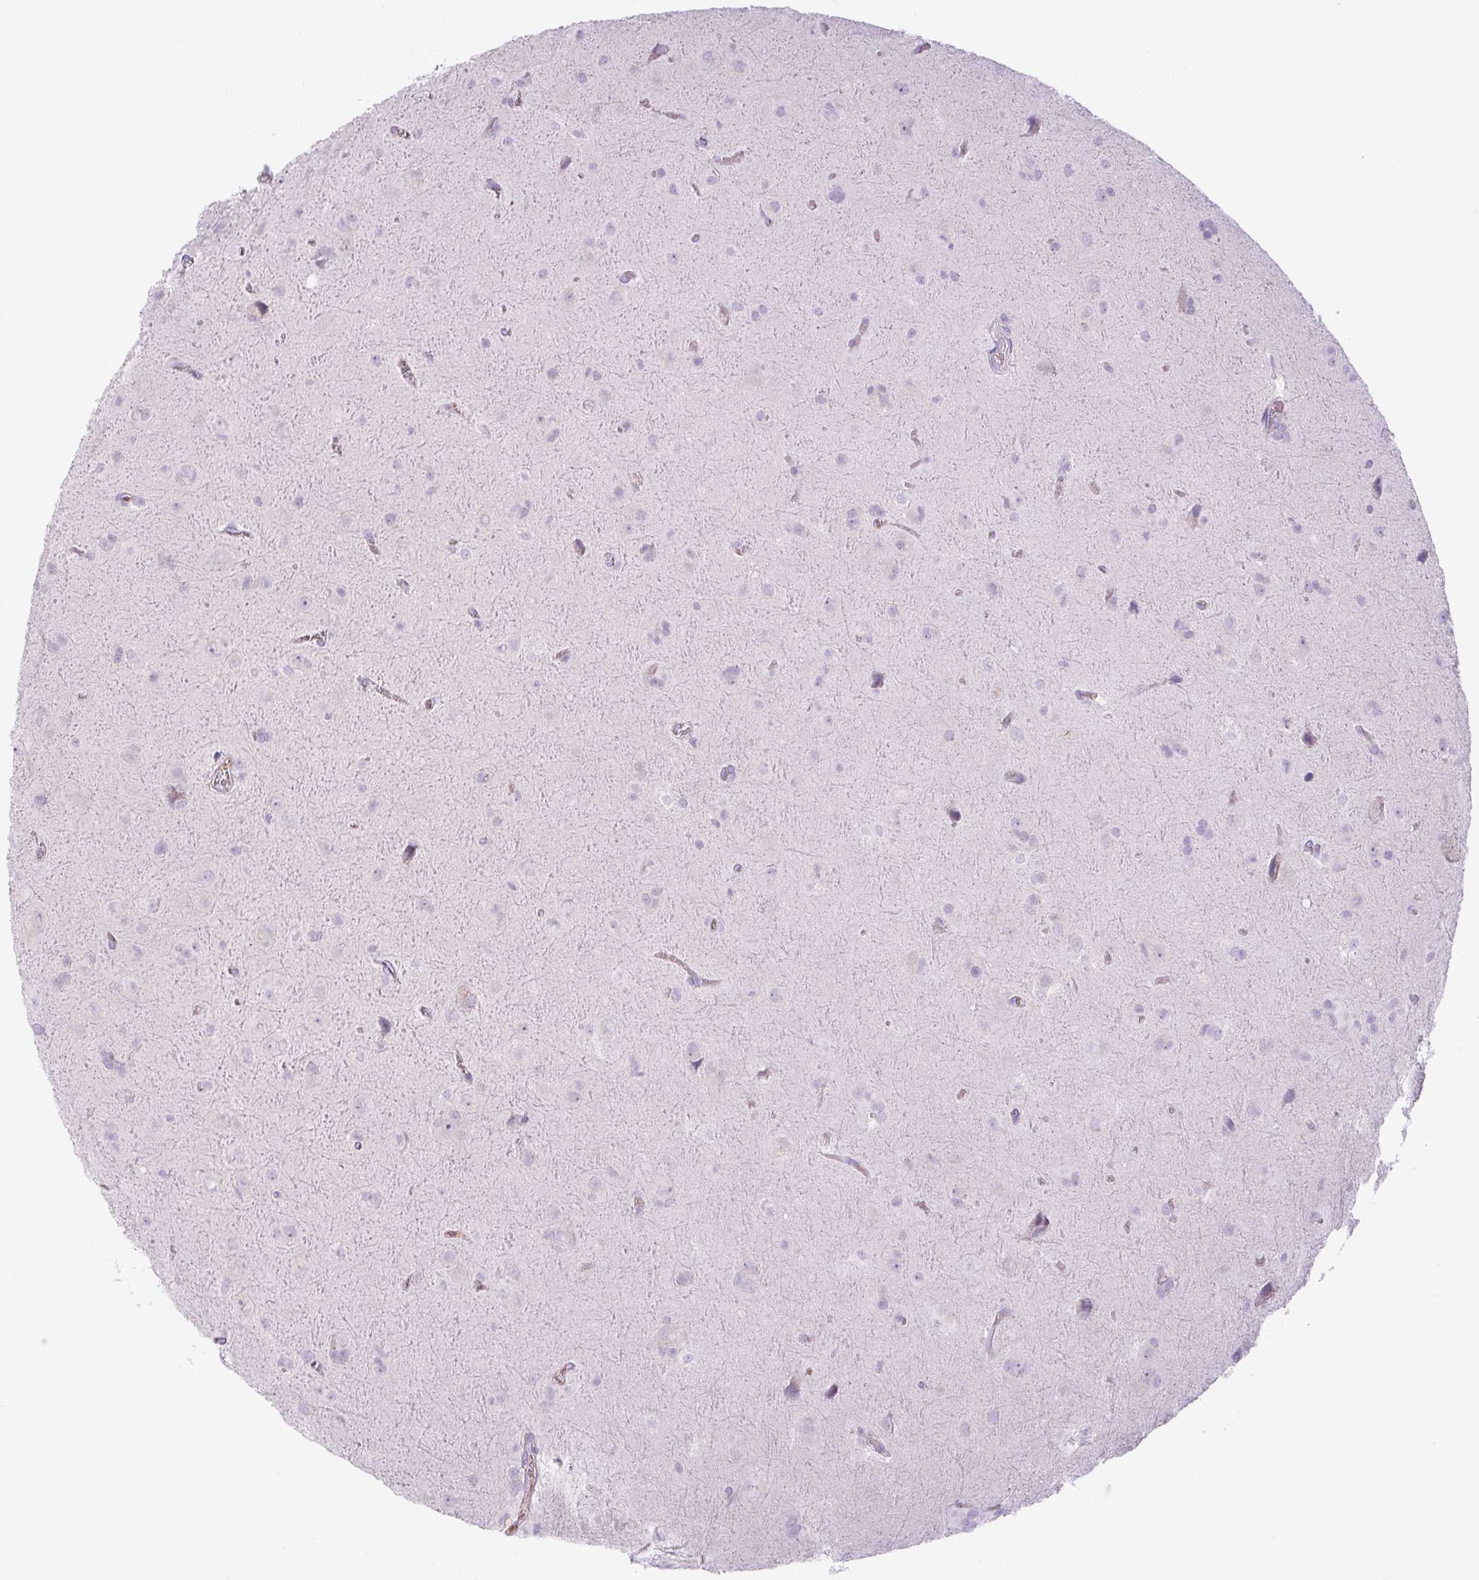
{"staining": {"intensity": "negative", "quantity": "none", "location": "none"}, "tissue": "glioma", "cell_type": "Tumor cells", "image_type": "cancer", "snomed": [{"axis": "morphology", "description": "Glioma, malignant, Low grade"}, {"axis": "topography", "description": "Brain"}], "caption": "This is an IHC micrograph of glioma. There is no positivity in tumor cells.", "gene": "RSPO4", "patient": {"sex": "male", "age": 58}}